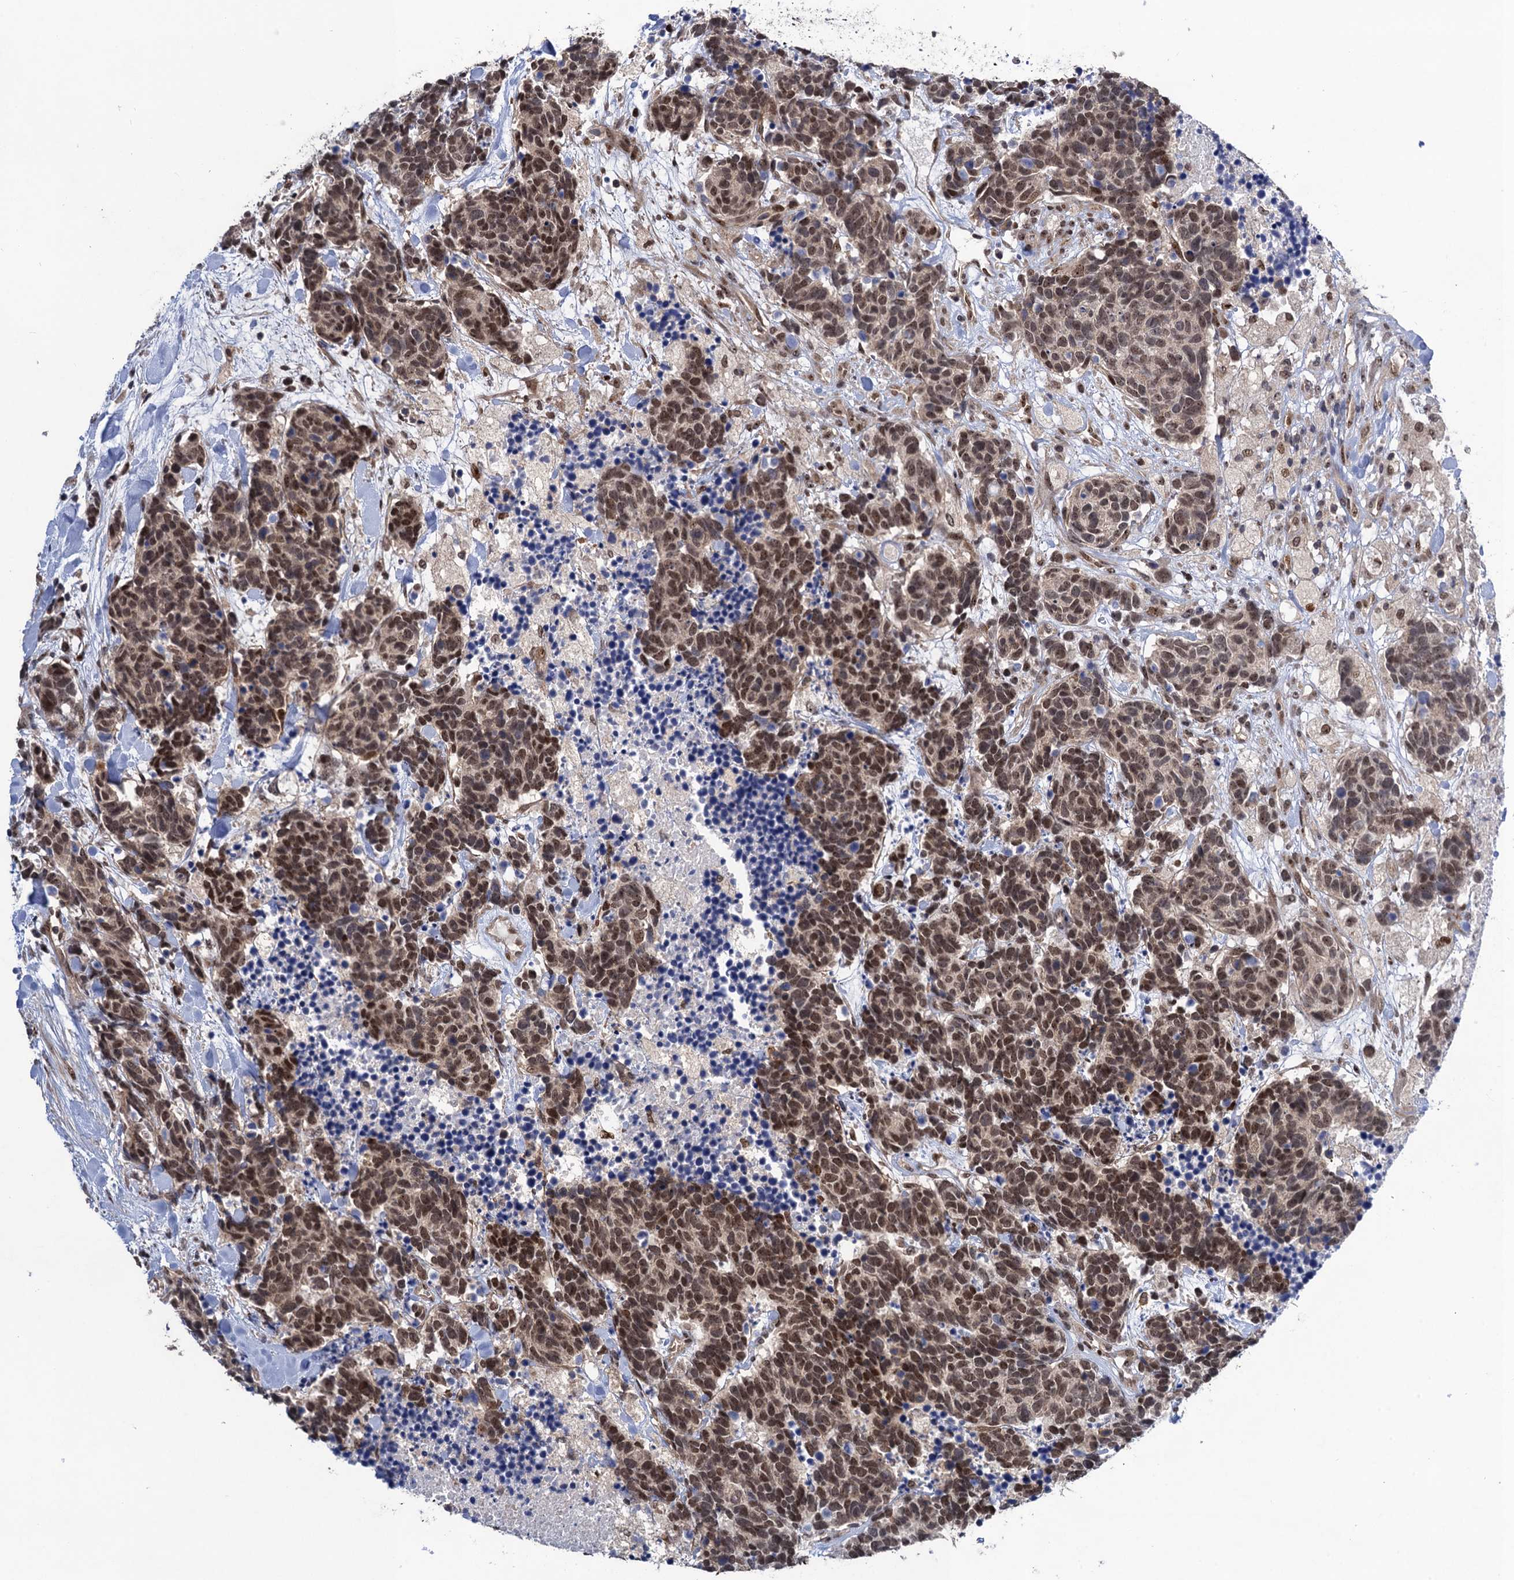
{"staining": {"intensity": "moderate", "quantity": ">75%", "location": "nuclear"}, "tissue": "carcinoid", "cell_type": "Tumor cells", "image_type": "cancer", "snomed": [{"axis": "morphology", "description": "Carcinoma, NOS"}, {"axis": "morphology", "description": "Carcinoid, malignant, NOS"}, {"axis": "topography", "description": "Prostate"}], "caption": "Immunohistochemistry of malignant carcinoid demonstrates medium levels of moderate nuclear positivity in about >75% of tumor cells. (Brightfield microscopy of DAB IHC at high magnification).", "gene": "ZAR1L", "patient": {"sex": "male", "age": 57}}